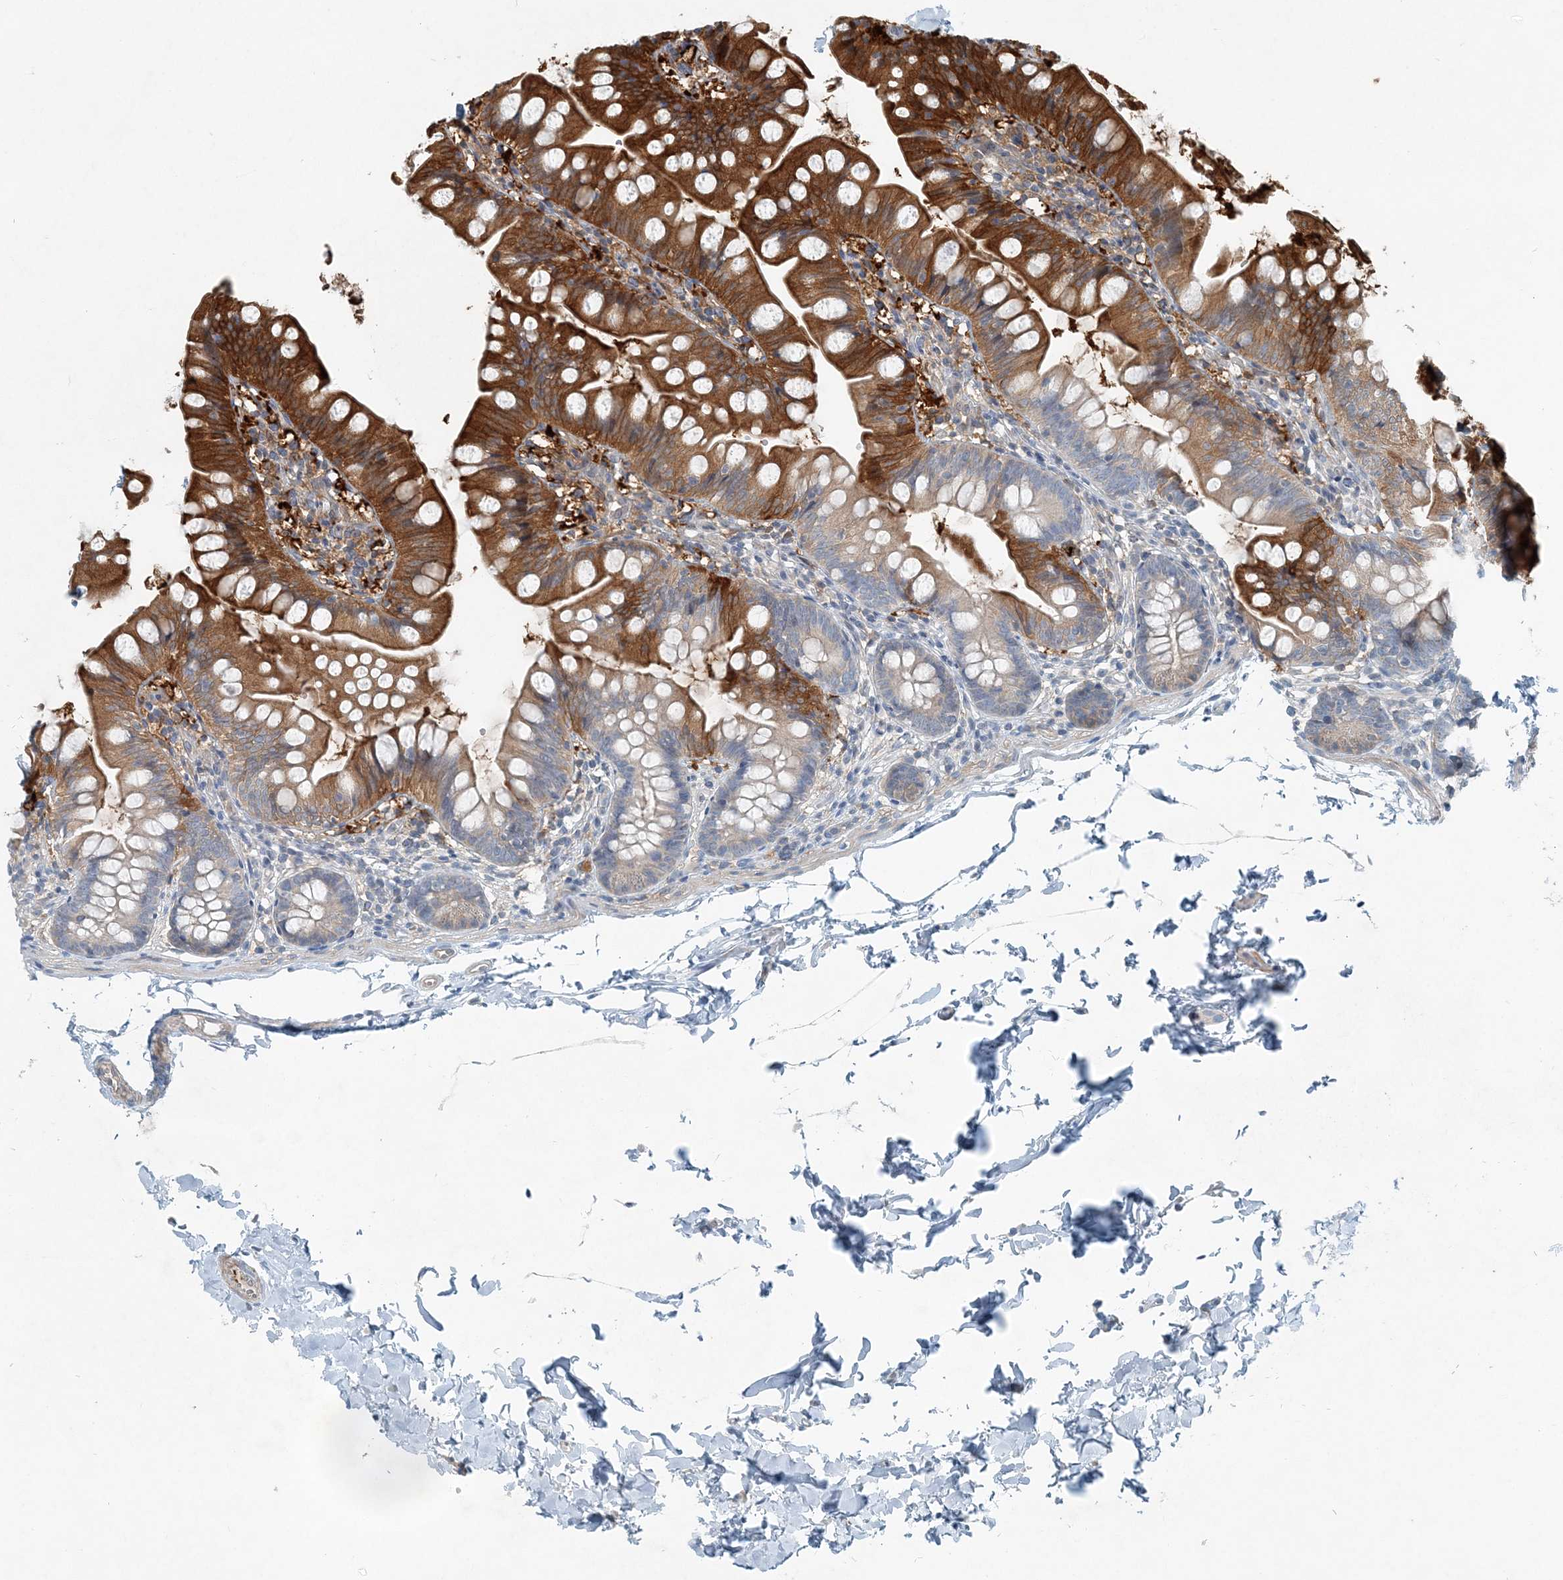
{"staining": {"intensity": "strong", "quantity": ">75%", "location": "cytoplasmic/membranous"}, "tissue": "small intestine", "cell_type": "Glandular cells", "image_type": "normal", "snomed": [{"axis": "morphology", "description": "Normal tissue, NOS"}, {"axis": "topography", "description": "Small intestine"}], "caption": "About >75% of glandular cells in normal small intestine reveal strong cytoplasmic/membranous protein positivity as visualized by brown immunohistochemical staining.", "gene": "ARMH1", "patient": {"sex": "male", "age": 7}}